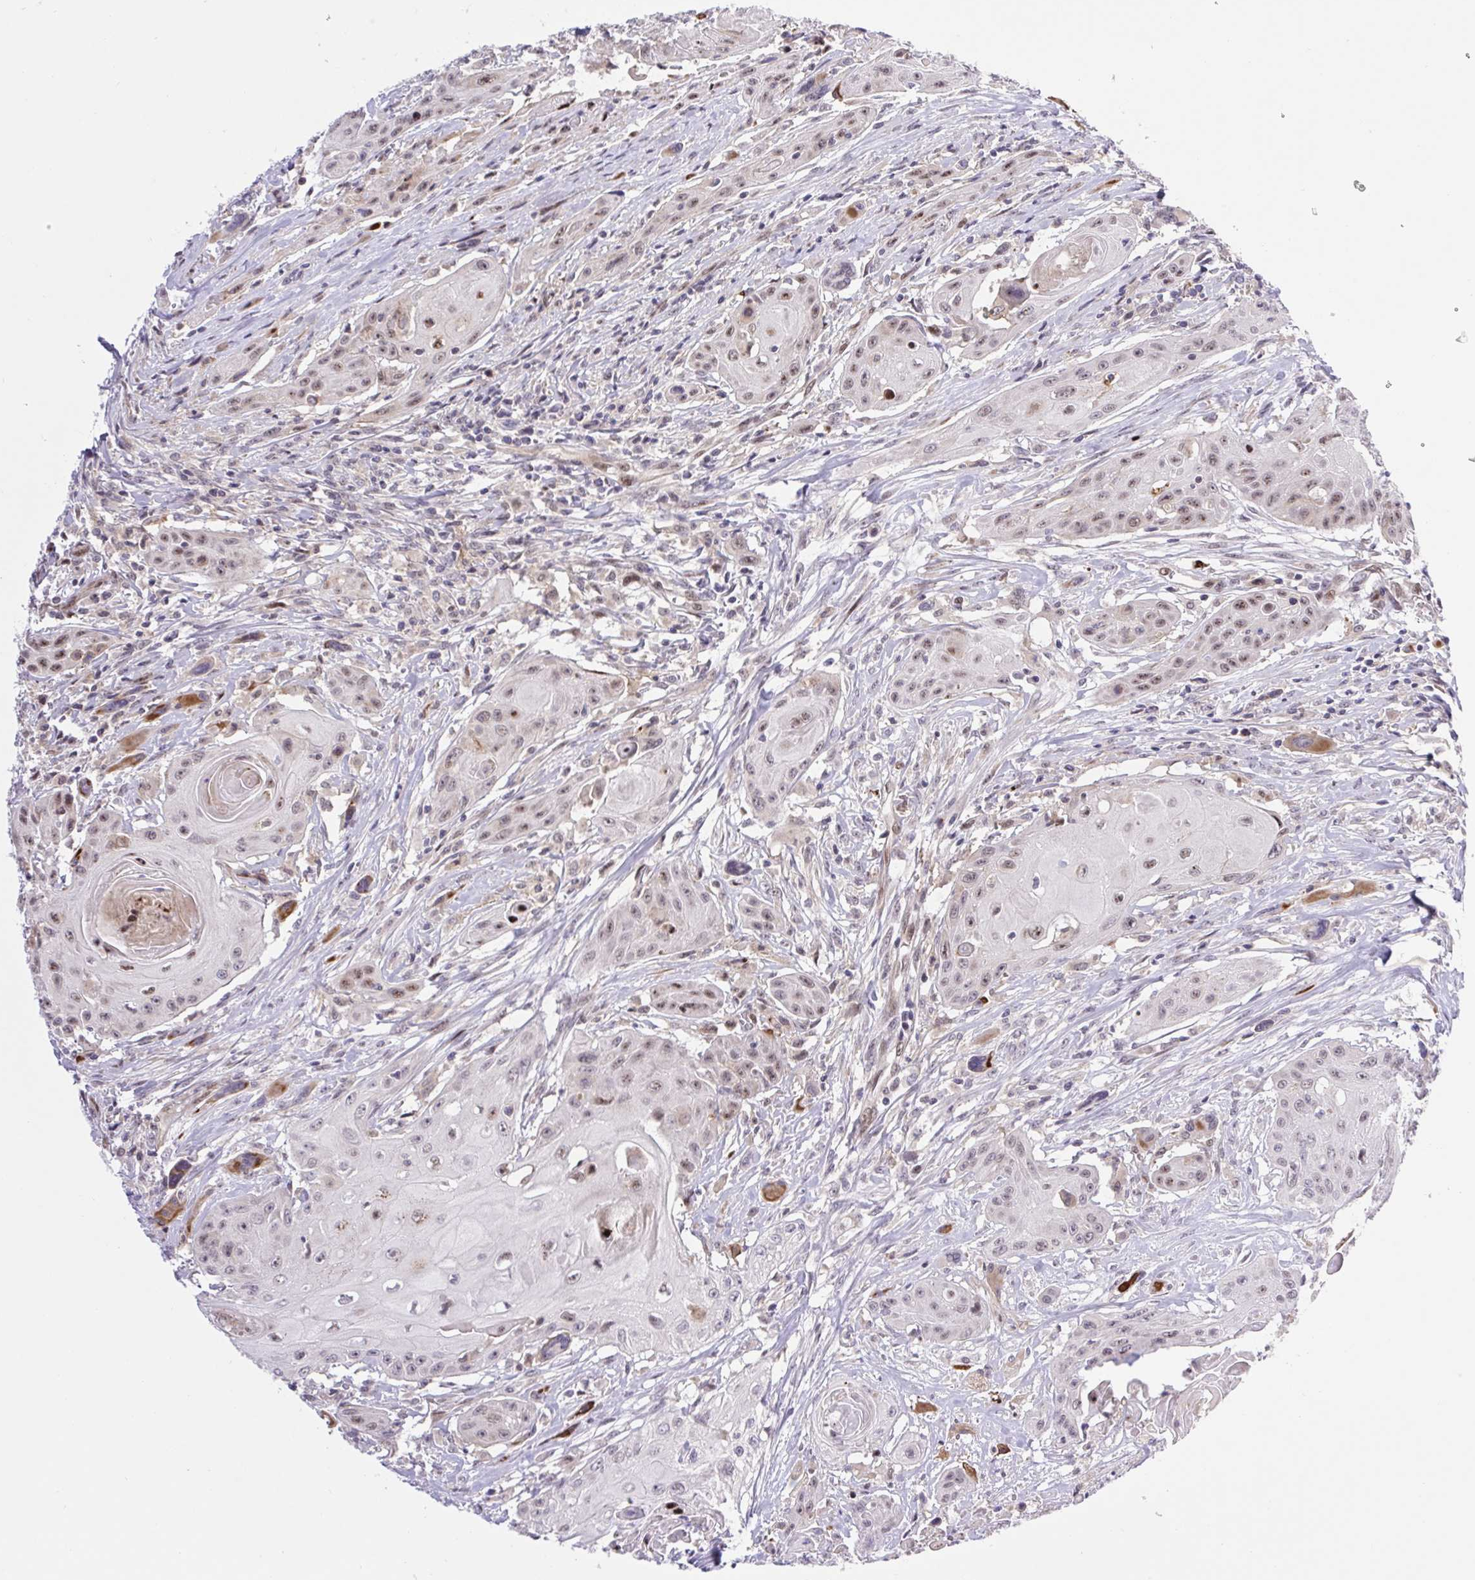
{"staining": {"intensity": "weak", "quantity": "25%-75%", "location": "nuclear"}, "tissue": "head and neck cancer", "cell_type": "Tumor cells", "image_type": "cancer", "snomed": [{"axis": "morphology", "description": "Squamous cell carcinoma, NOS"}, {"axis": "topography", "description": "Oral tissue"}, {"axis": "topography", "description": "Head-Neck"}, {"axis": "topography", "description": "Neck, NOS"}], "caption": "The micrograph displays a brown stain indicating the presence of a protein in the nuclear of tumor cells in squamous cell carcinoma (head and neck).", "gene": "ERG", "patient": {"sex": "female", "age": 55}}